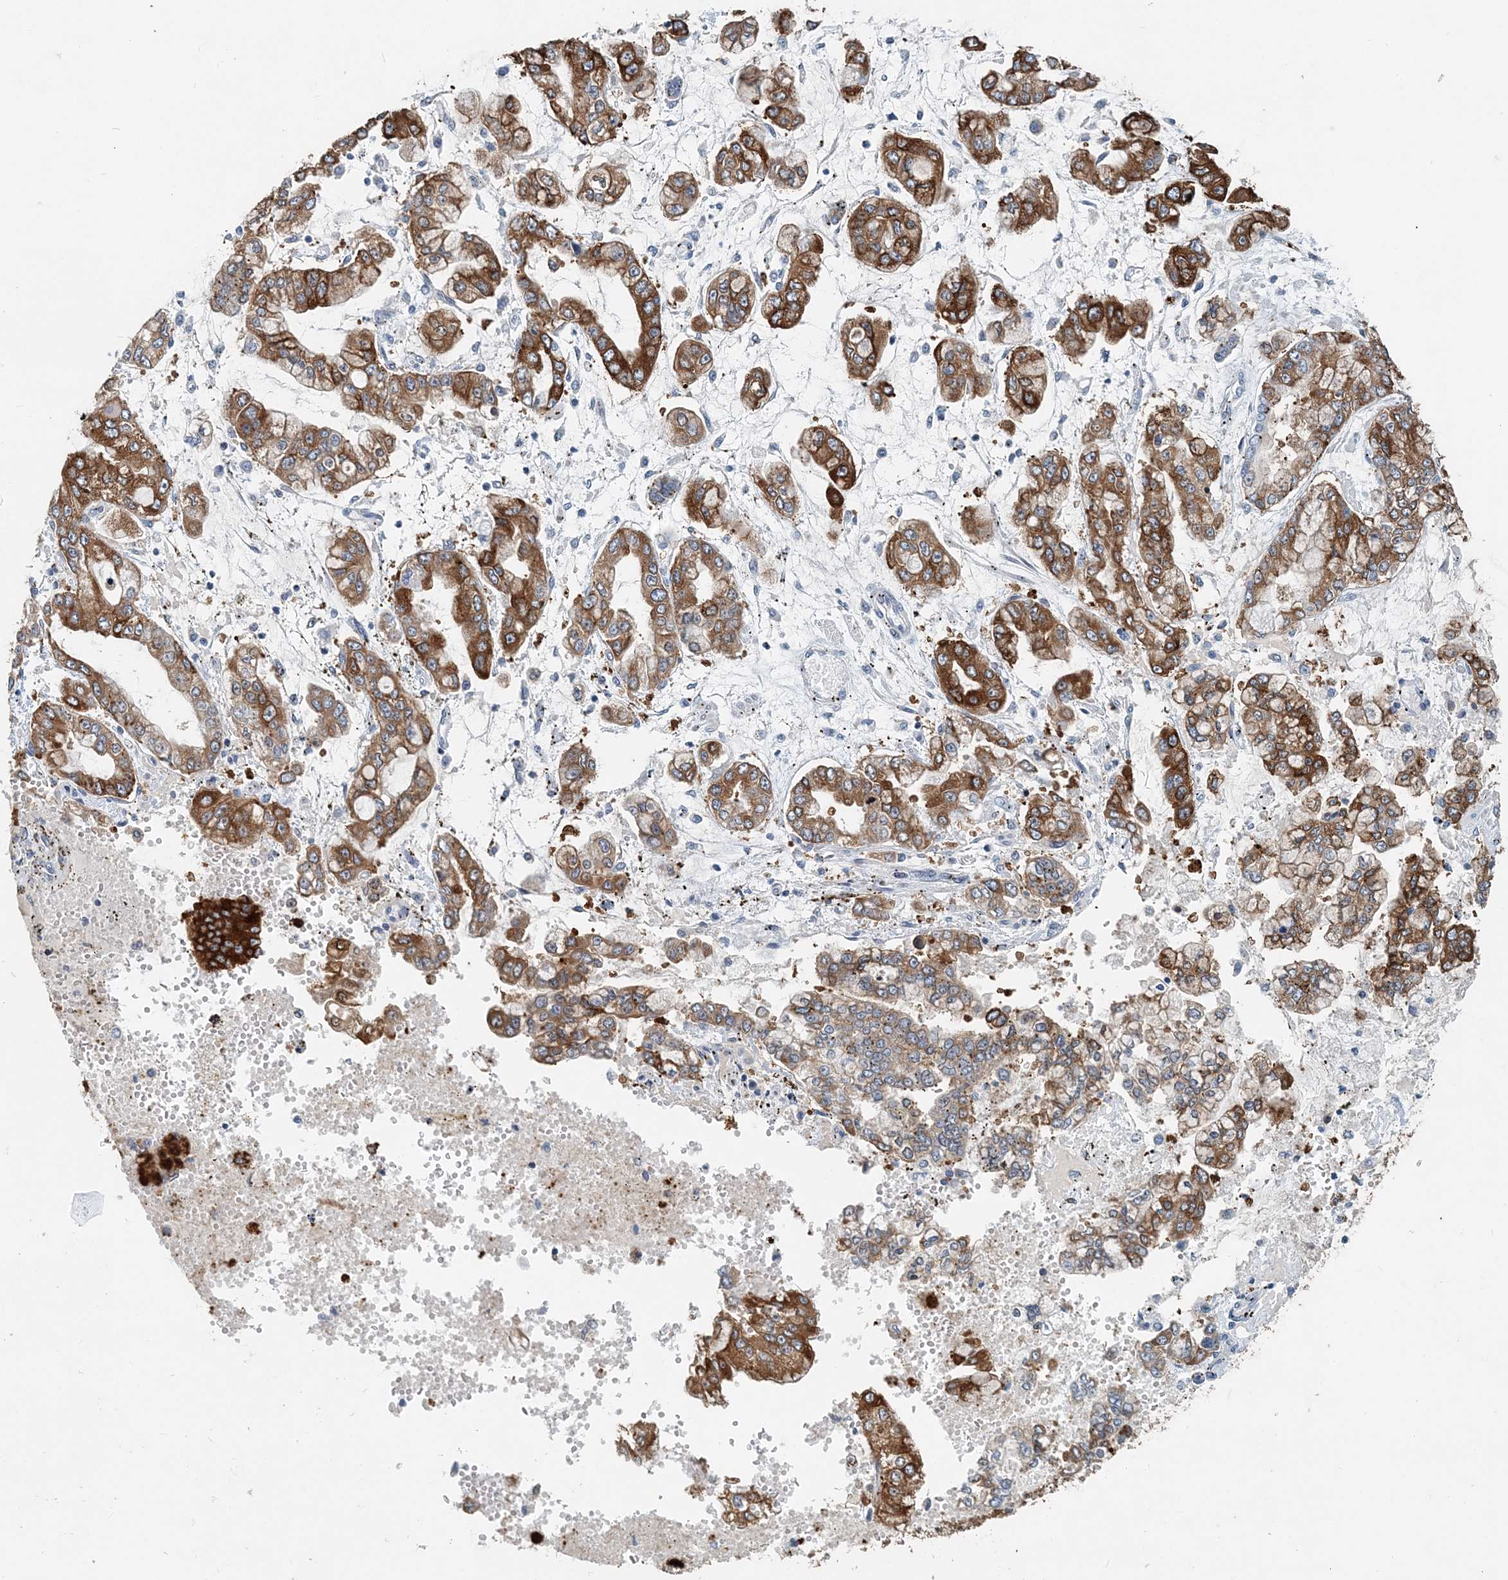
{"staining": {"intensity": "strong", "quantity": ">75%", "location": "cytoplasmic/membranous"}, "tissue": "stomach cancer", "cell_type": "Tumor cells", "image_type": "cancer", "snomed": [{"axis": "morphology", "description": "Normal tissue, NOS"}, {"axis": "morphology", "description": "Adenocarcinoma, NOS"}, {"axis": "topography", "description": "Stomach, upper"}, {"axis": "topography", "description": "Stomach"}], "caption": "A high amount of strong cytoplasmic/membranous expression is appreciated in about >75% of tumor cells in adenocarcinoma (stomach) tissue.", "gene": "EEF1A2", "patient": {"sex": "male", "age": 76}}